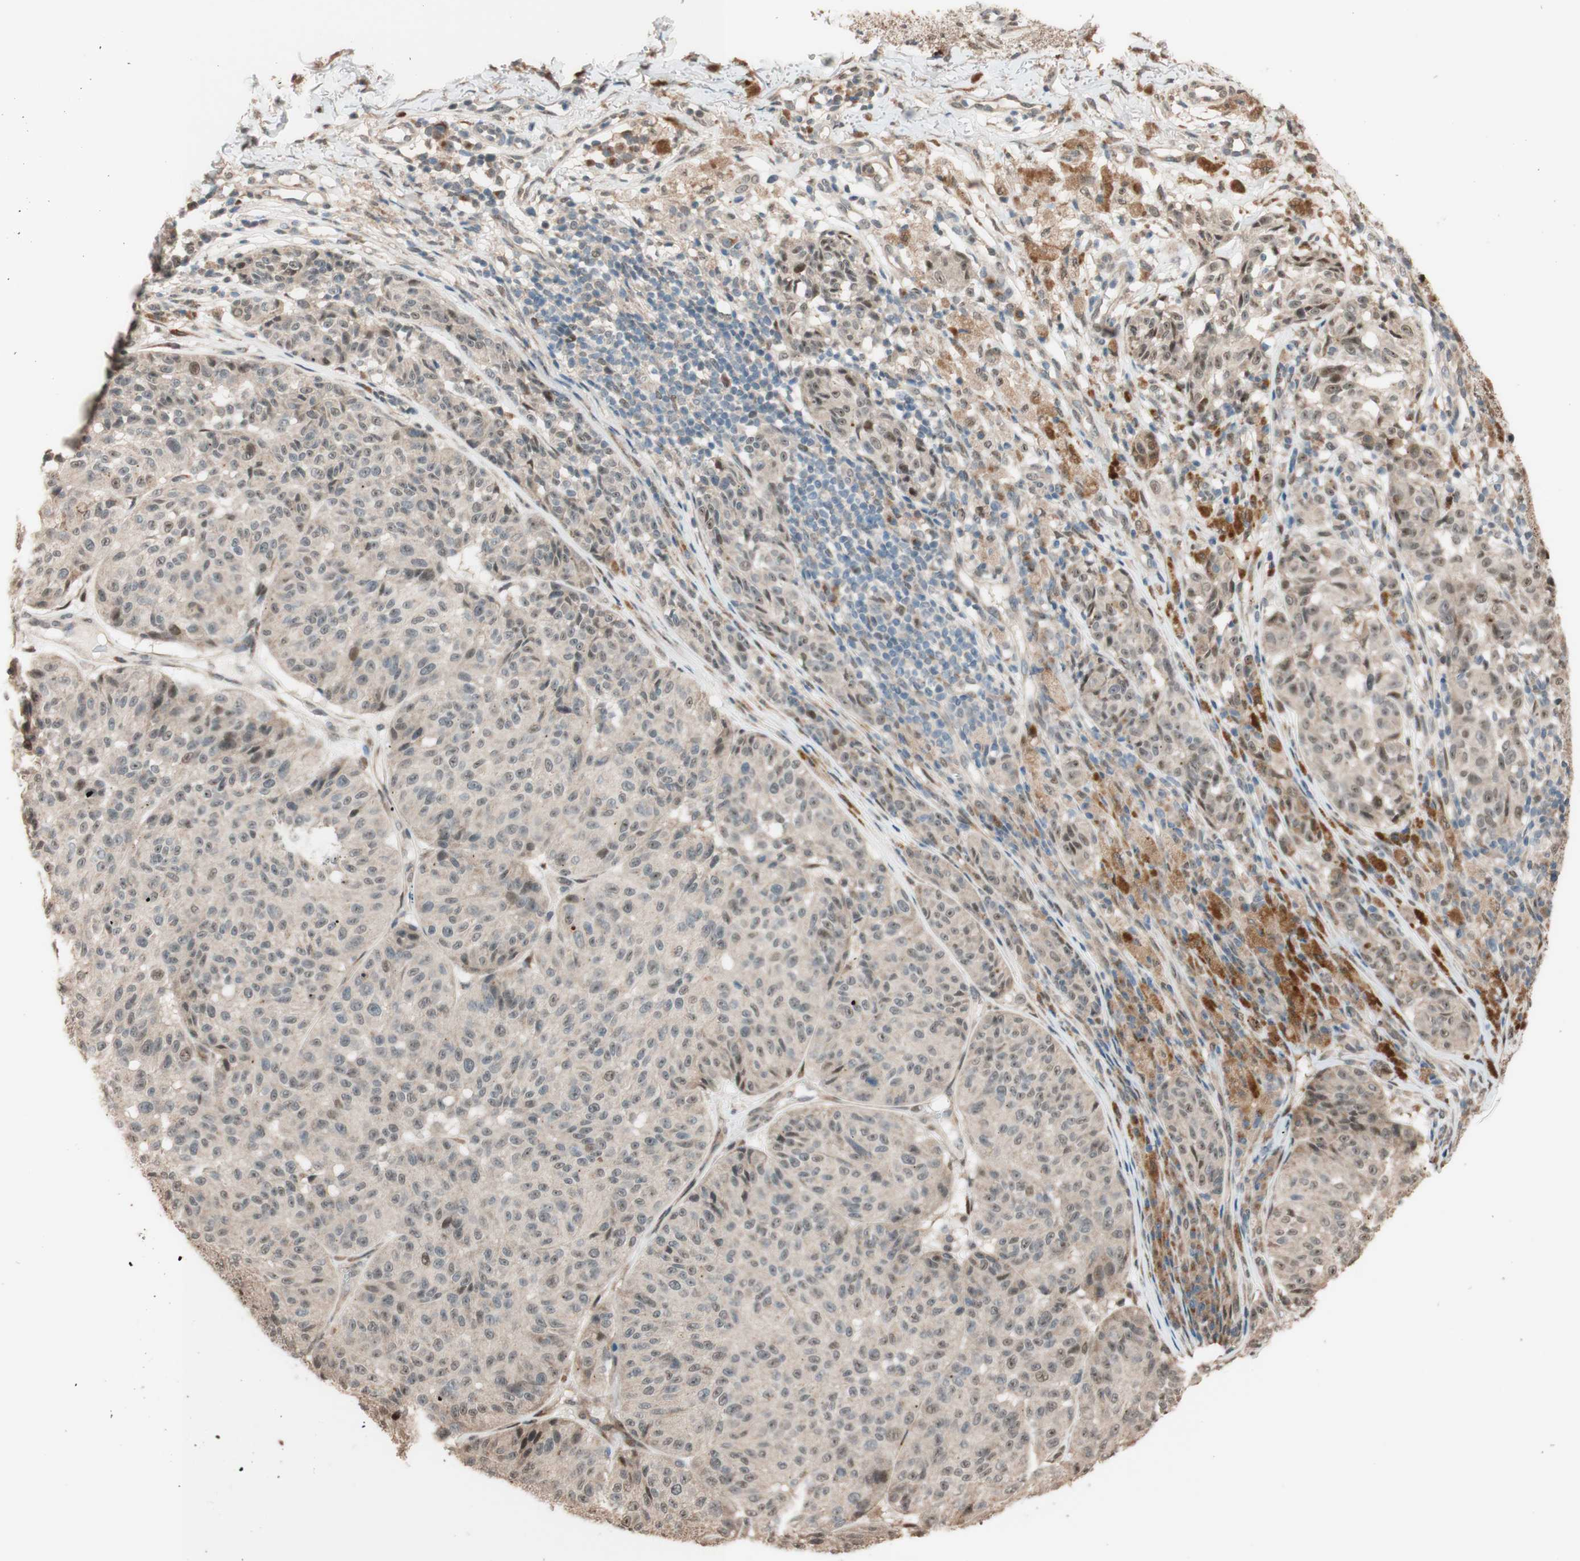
{"staining": {"intensity": "negative", "quantity": "none", "location": "none"}, "tissue": "melanoma", "cell_type": "Tumor cells", "image_type": "cancer", "snomed": [{"axis": "morphology", "description": "Malignant melanoma, NOS"}, {"axis": "topography", "description": "Skin"}], "caption": "Protein analysis of malignant melanoma demonstrates no significant positivity in tumor cells.", "gene": "CCNC", "patient": {"sex": "female", "age": 46}}